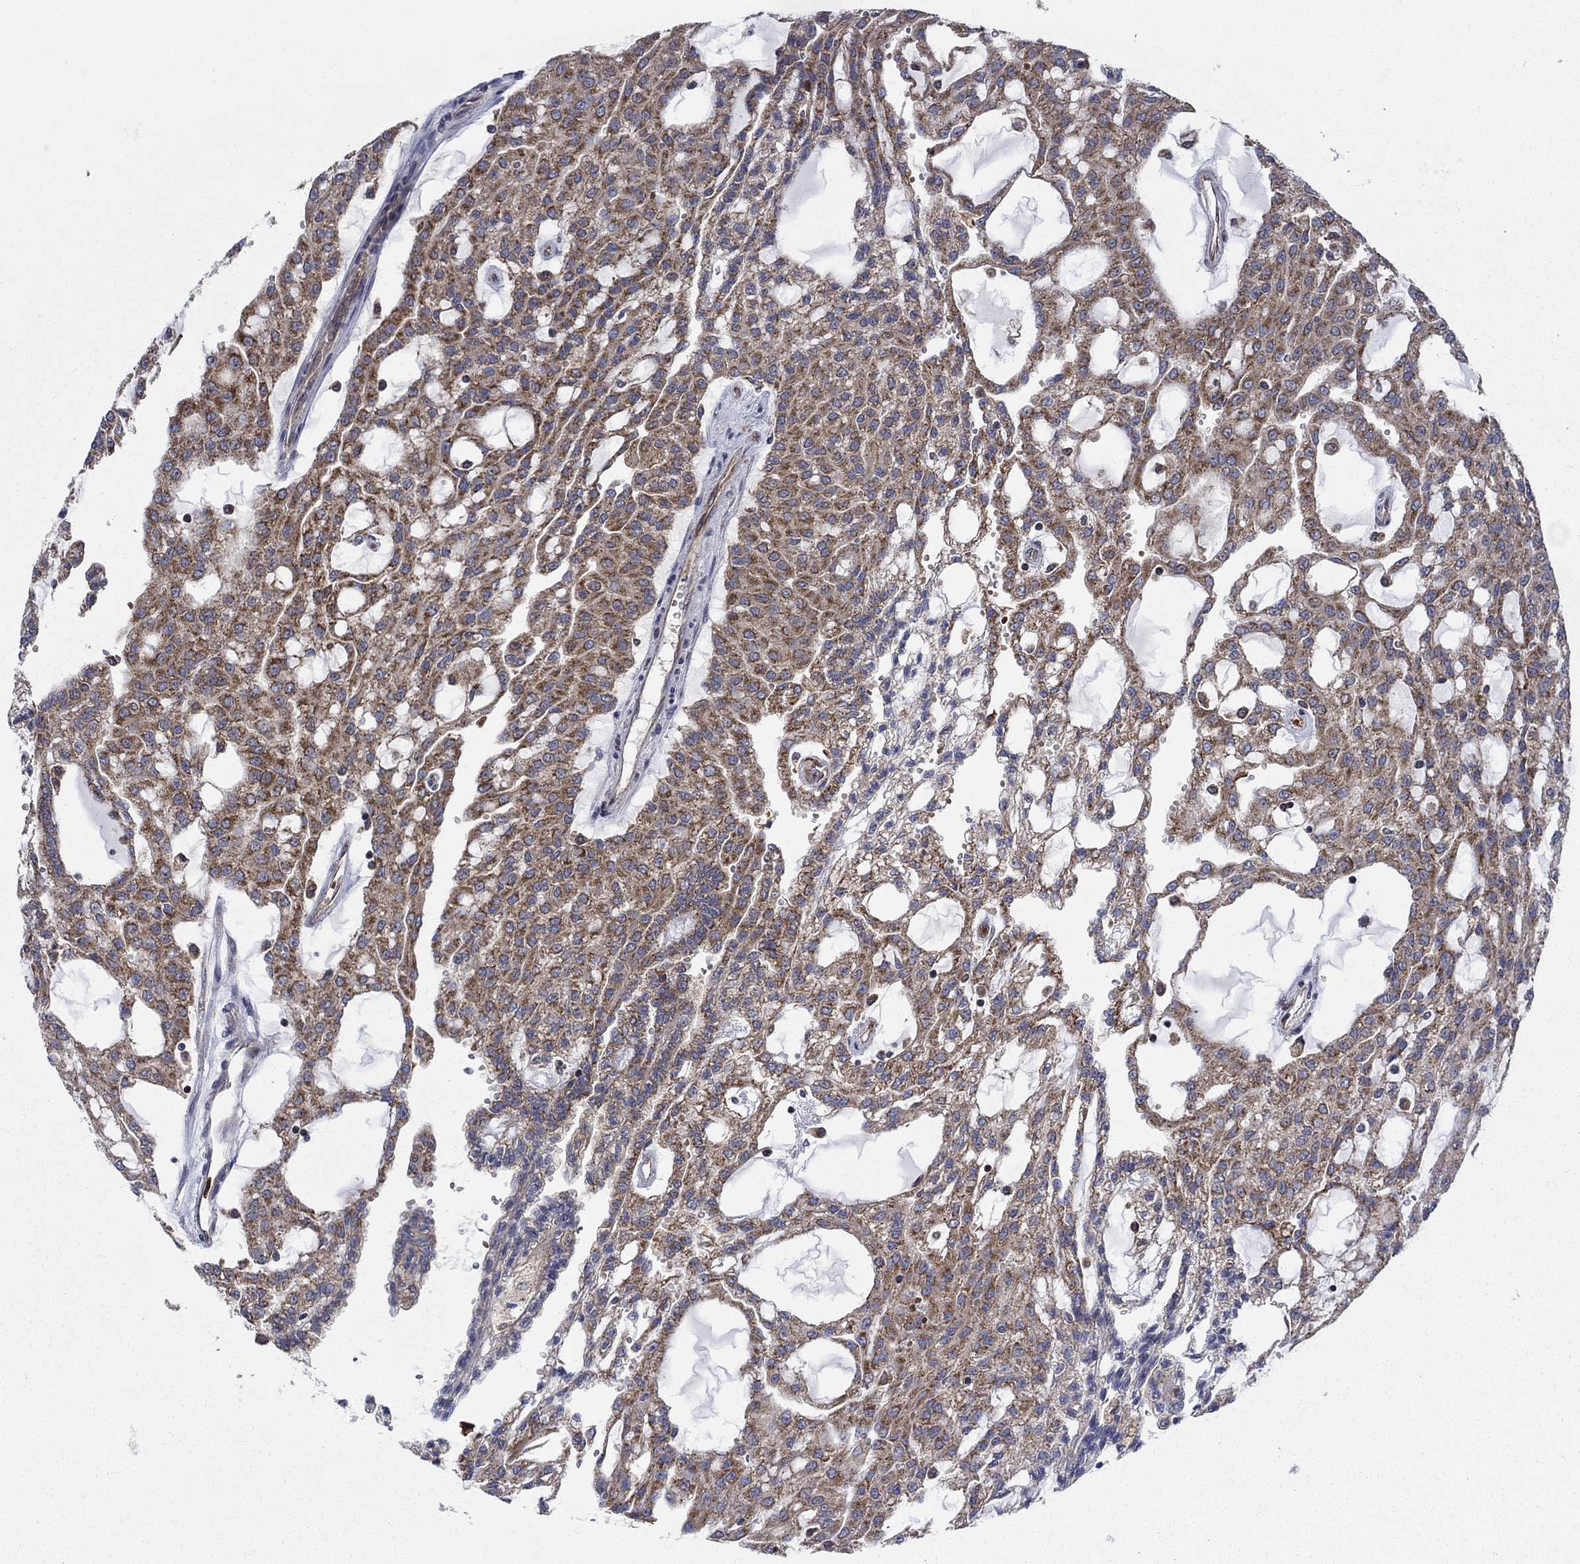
{"staining": {"intensity": "moderate", "quantity": ">75%", "location": "cytoplasmic/membranous"}, "tissue": "renal cancer", "cell_type": "Tumor cells", "image_type": "cancer", "snomed": [{"axis": "morphology", "description": "Adenocarcinoma, NOS"}, {"axis": "topography", "description": "Kidney"}], "caption": "Immunohistochemistry image of neoplastic tissue: renal adenocarcinoma stained using immunohistochemistry displays medium levels of moderate protein expression localized specifically in the cytoplasmic/membranous of tumor cells, appearing as a cytoplasmic/membranous brown color.", "gene": "RNF19B", "patient": {"sex": "male", "age": 63}}